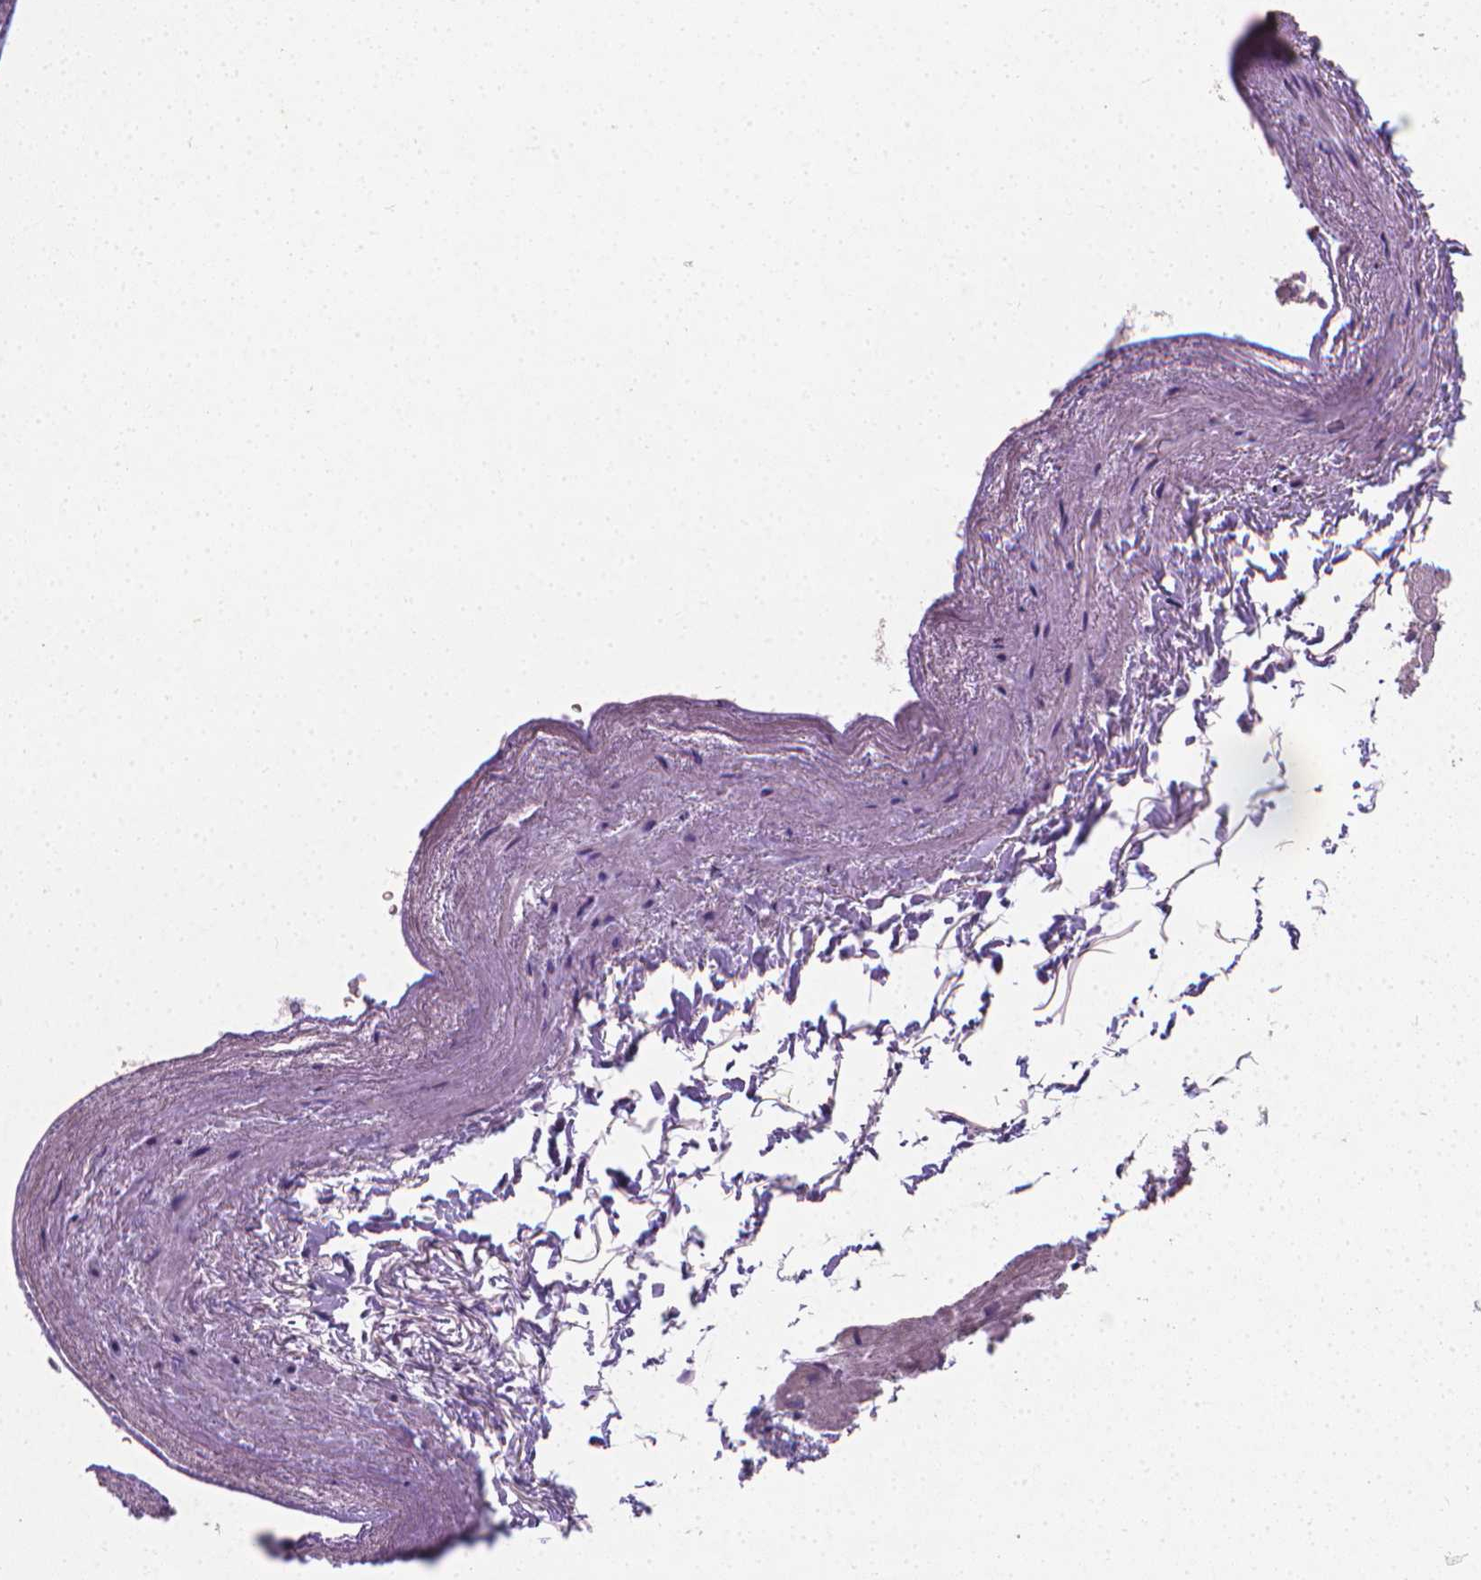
{"staining": {"intensity": "negative", "quantity": "none", "location": "none"}, "tissue": "heart muscle", "cell_type": "Cardiomyocytes", "image_type": "normal", "snomed": [{"axis": "morphology", "description": "Normal tissue, NOS"}, {"axis": "topography", "description": "Heart"}], "caption": "Protein analysis of normal heart muscle shows no significant staining in cardiomyocytes.", "gene": "XPNPEP2", "patient": {"sex": "male", "age": 62}}